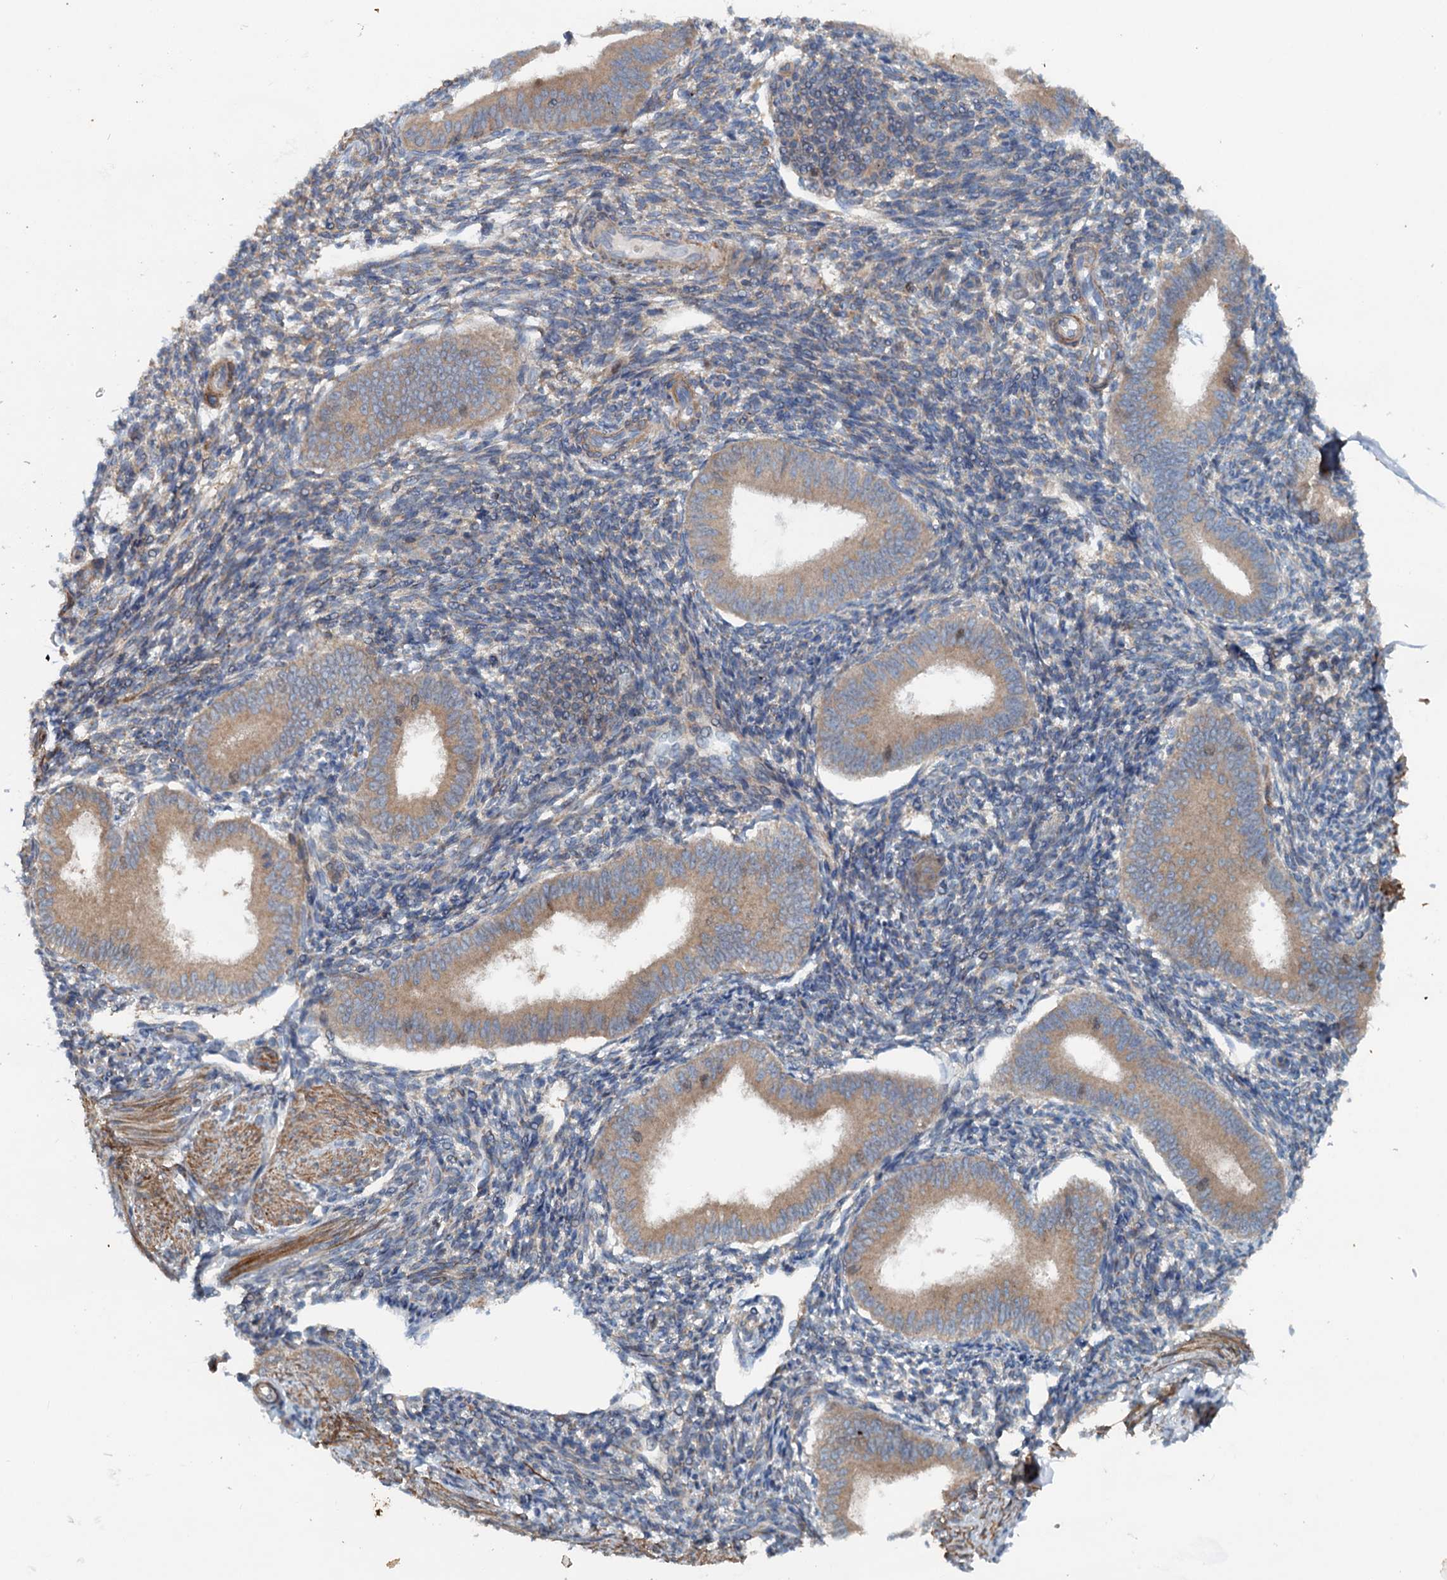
{"staining": {"intensity": "weak", "quantity": "<25%", "location": "cytoplasmic/membranous"}, "tissue": "endometrium", "cell_type": "Cells in endometrial stroma", "image_type": "normal", "snomed": [{"axis": "morphology", "description": "Normal tissue, NOS"}, {"axis": "topography", "description": "Uterus"}, {"axis": "topography", "description": "Endometrium"}], "caption": "DAB immunohistochemical staining of unremarkable endometrium demonstrates no significant staining in cells in endometrial stroma.", "gene": "TEDC1", "patient": {"sex": "female", "age": 48}}